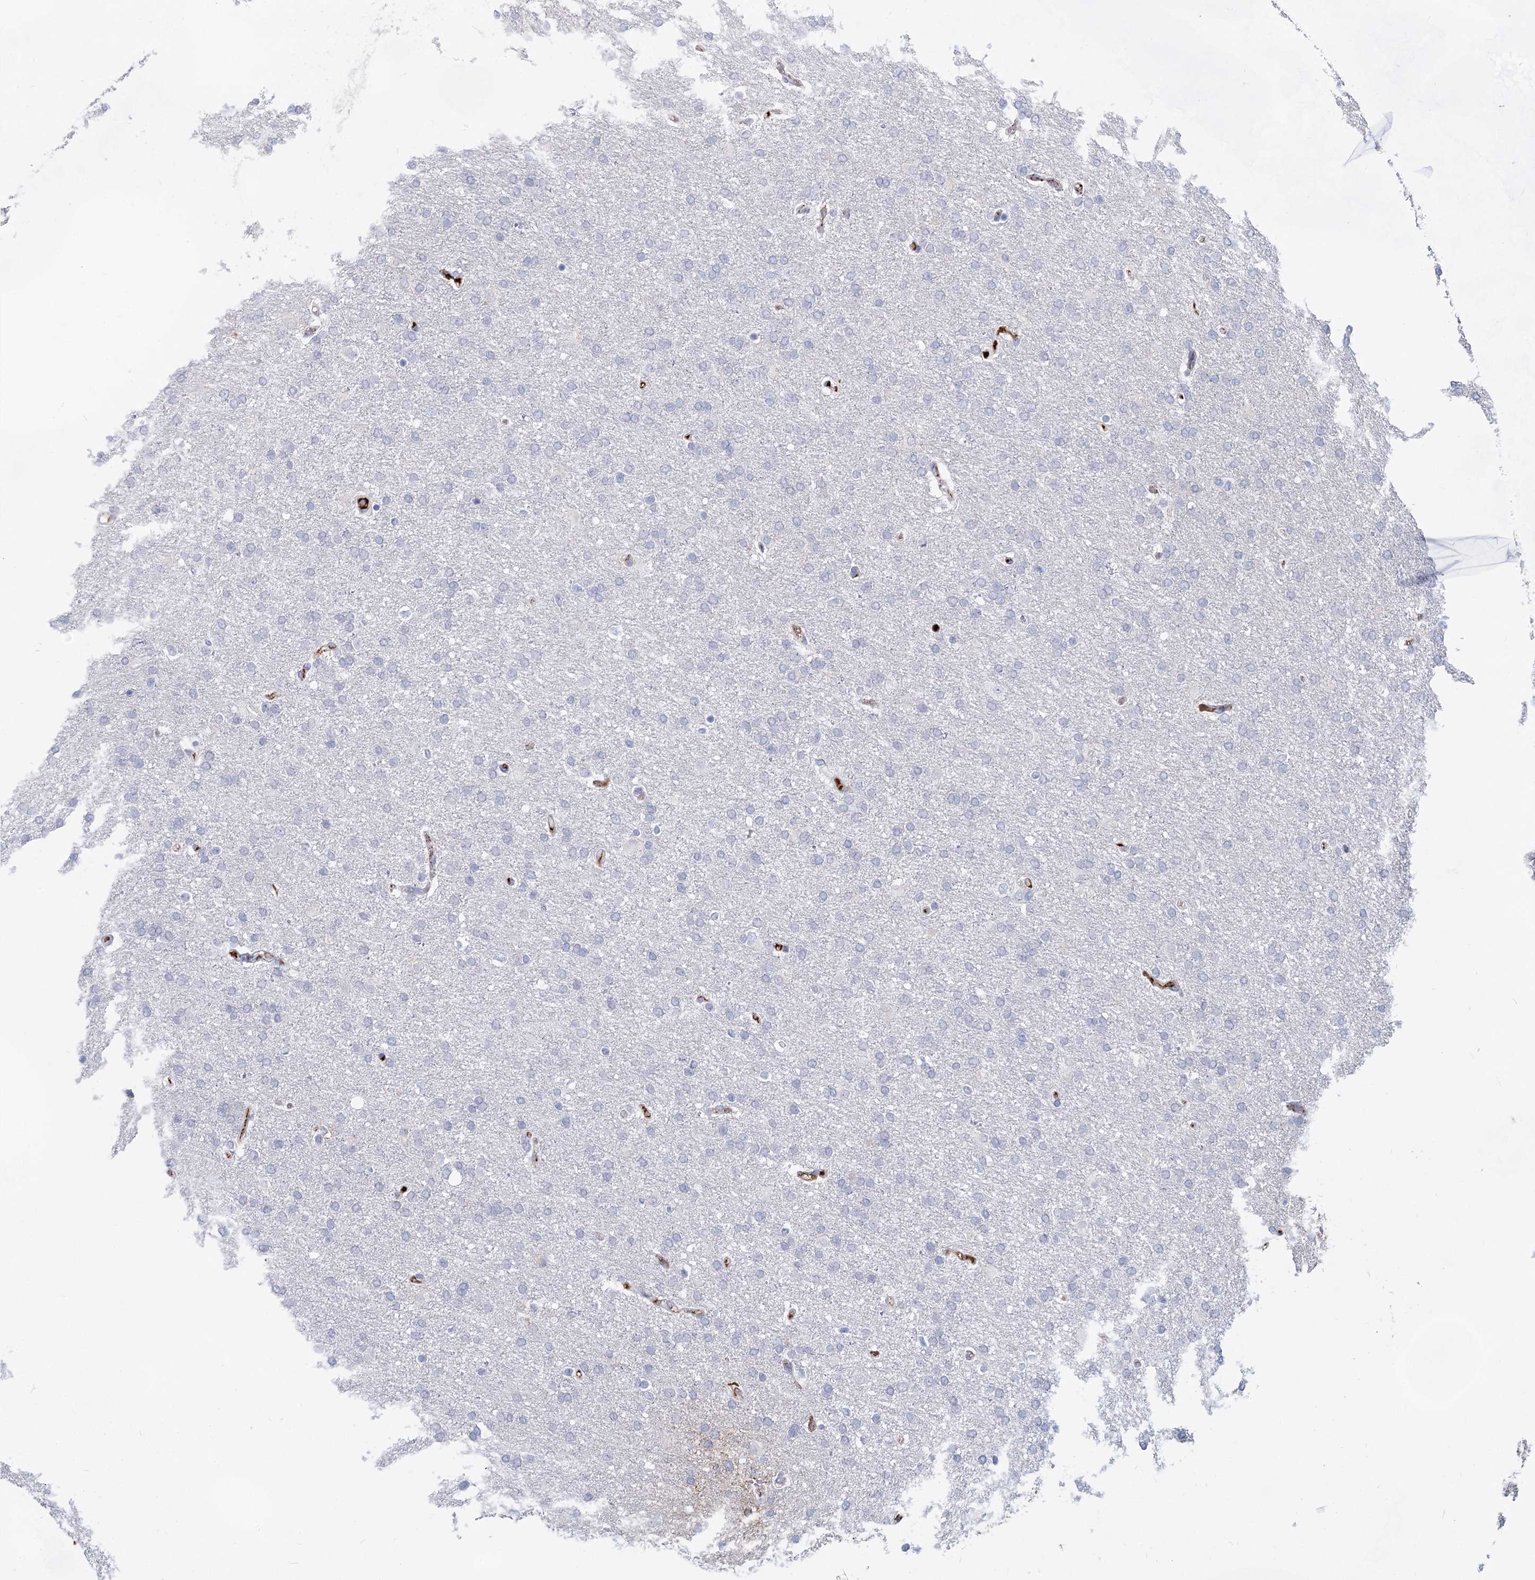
{"staining": {"intensity": "negative", "quantity": "none", "location": "none"}, "tissue": "glioma", "cell_type": "Tumor cells", "image_type": "cancer", "snomed": [{"axis": "morphology", "description": "Glioma, malignant, High grade"}, {"axis": "topography", "description": "Brain"}], "caption": "Protein analysis of glioma shows no significant staining in tumor cells.", "gene": "TASOR2", "patient": {"sex": "male", "age": 72}}